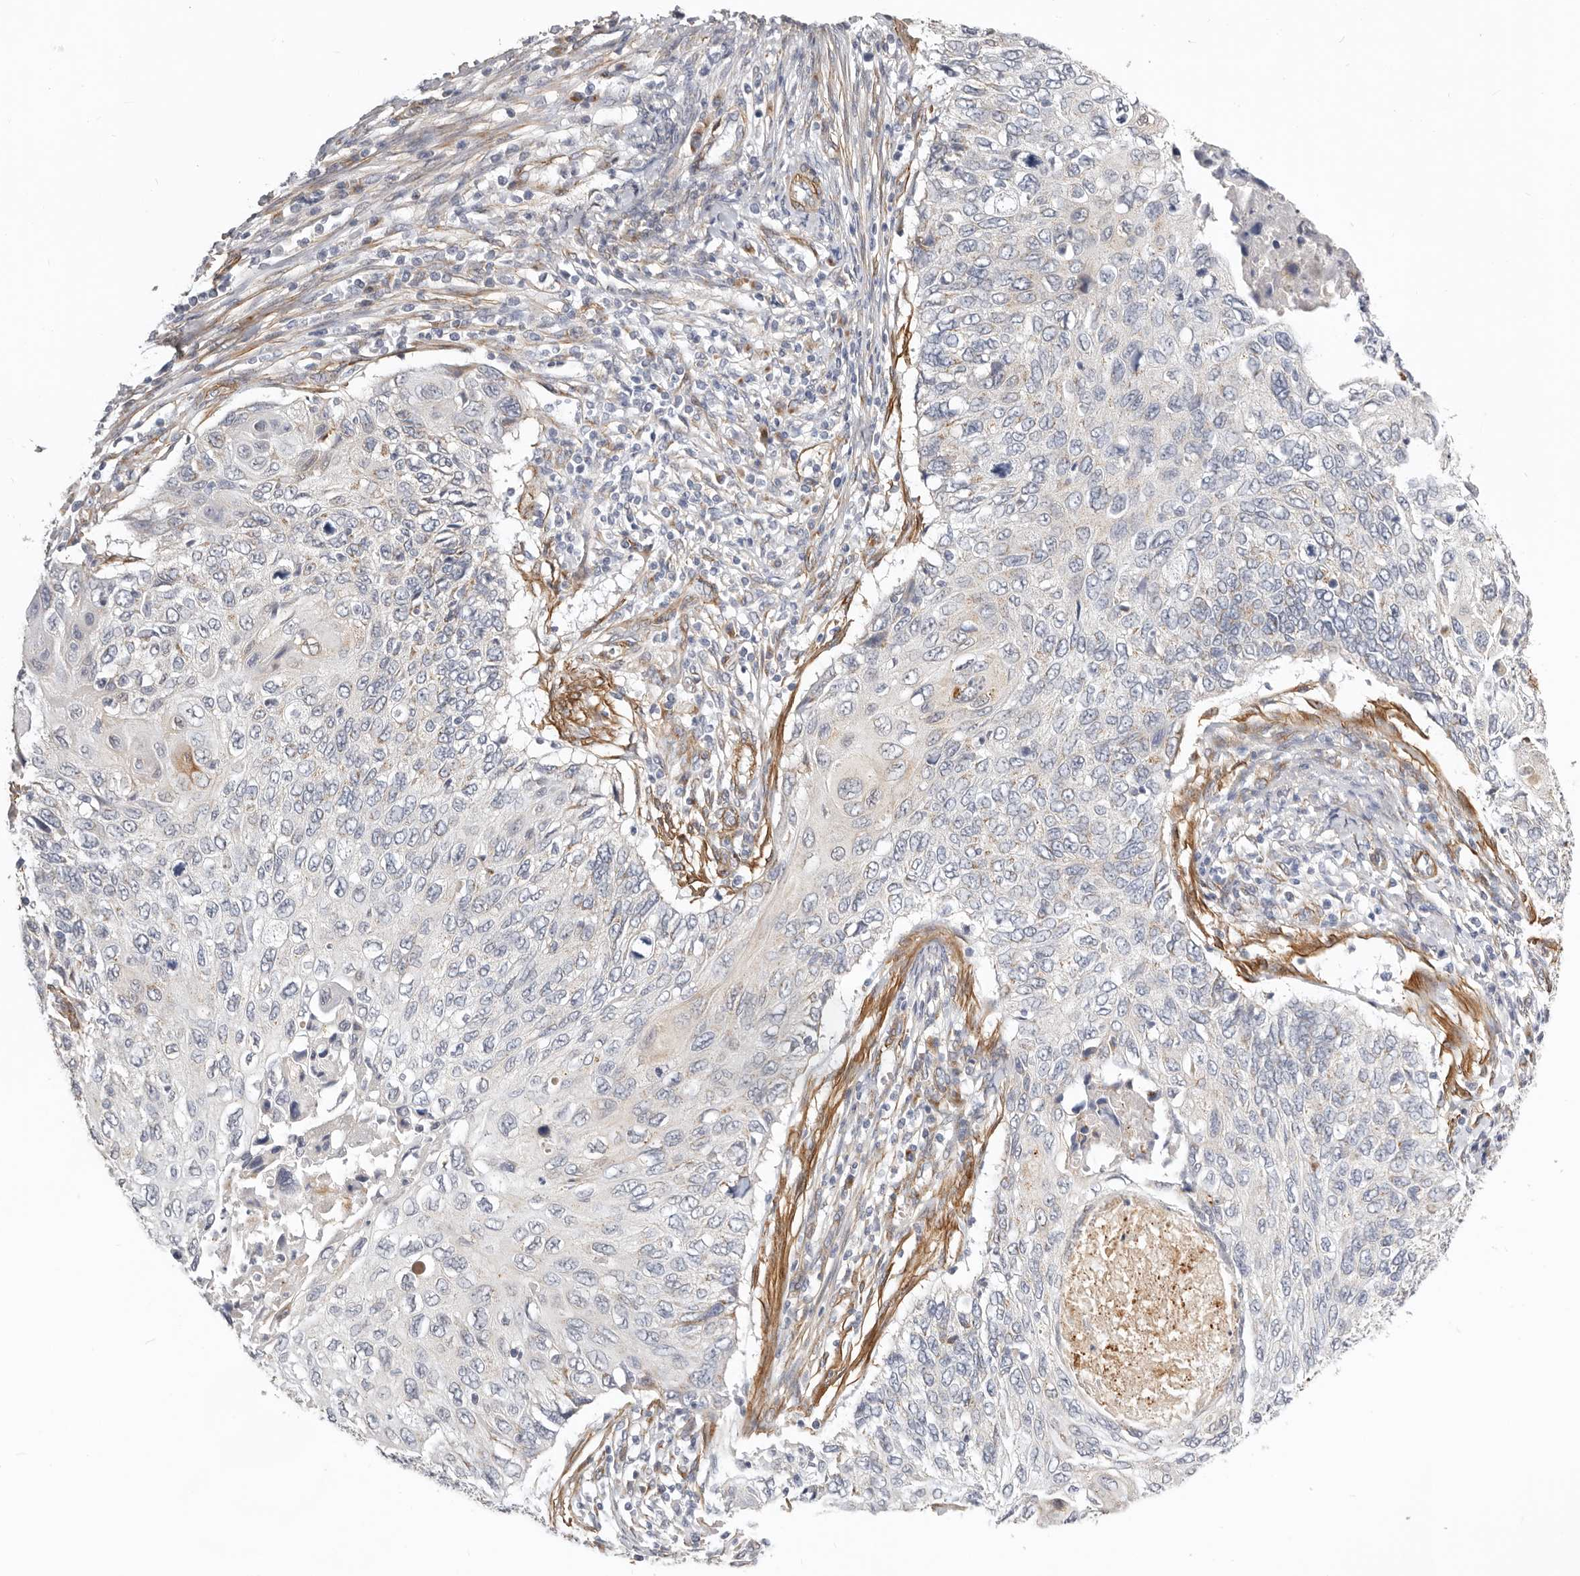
{"staining": {"intensity": "weak", "quantity": "<25%", "location": "cytoplasmic/membranous"}, "tissue": "cervical cancer", "cell_type": "Tumor cells", "image_type": "cancer", "snomed": [{"axis": "morphology", "description": "Squamous cell carcinoma, NOS"}, {"axis": "topography", "description": "Cervix"}], "caption": "A histopathology image of human cervical cancer is negative for staining in tumor cells. Nuclei are stained in blue.", "gene": "RABAC1", "patient": {"sex": "female", "age": 70}}